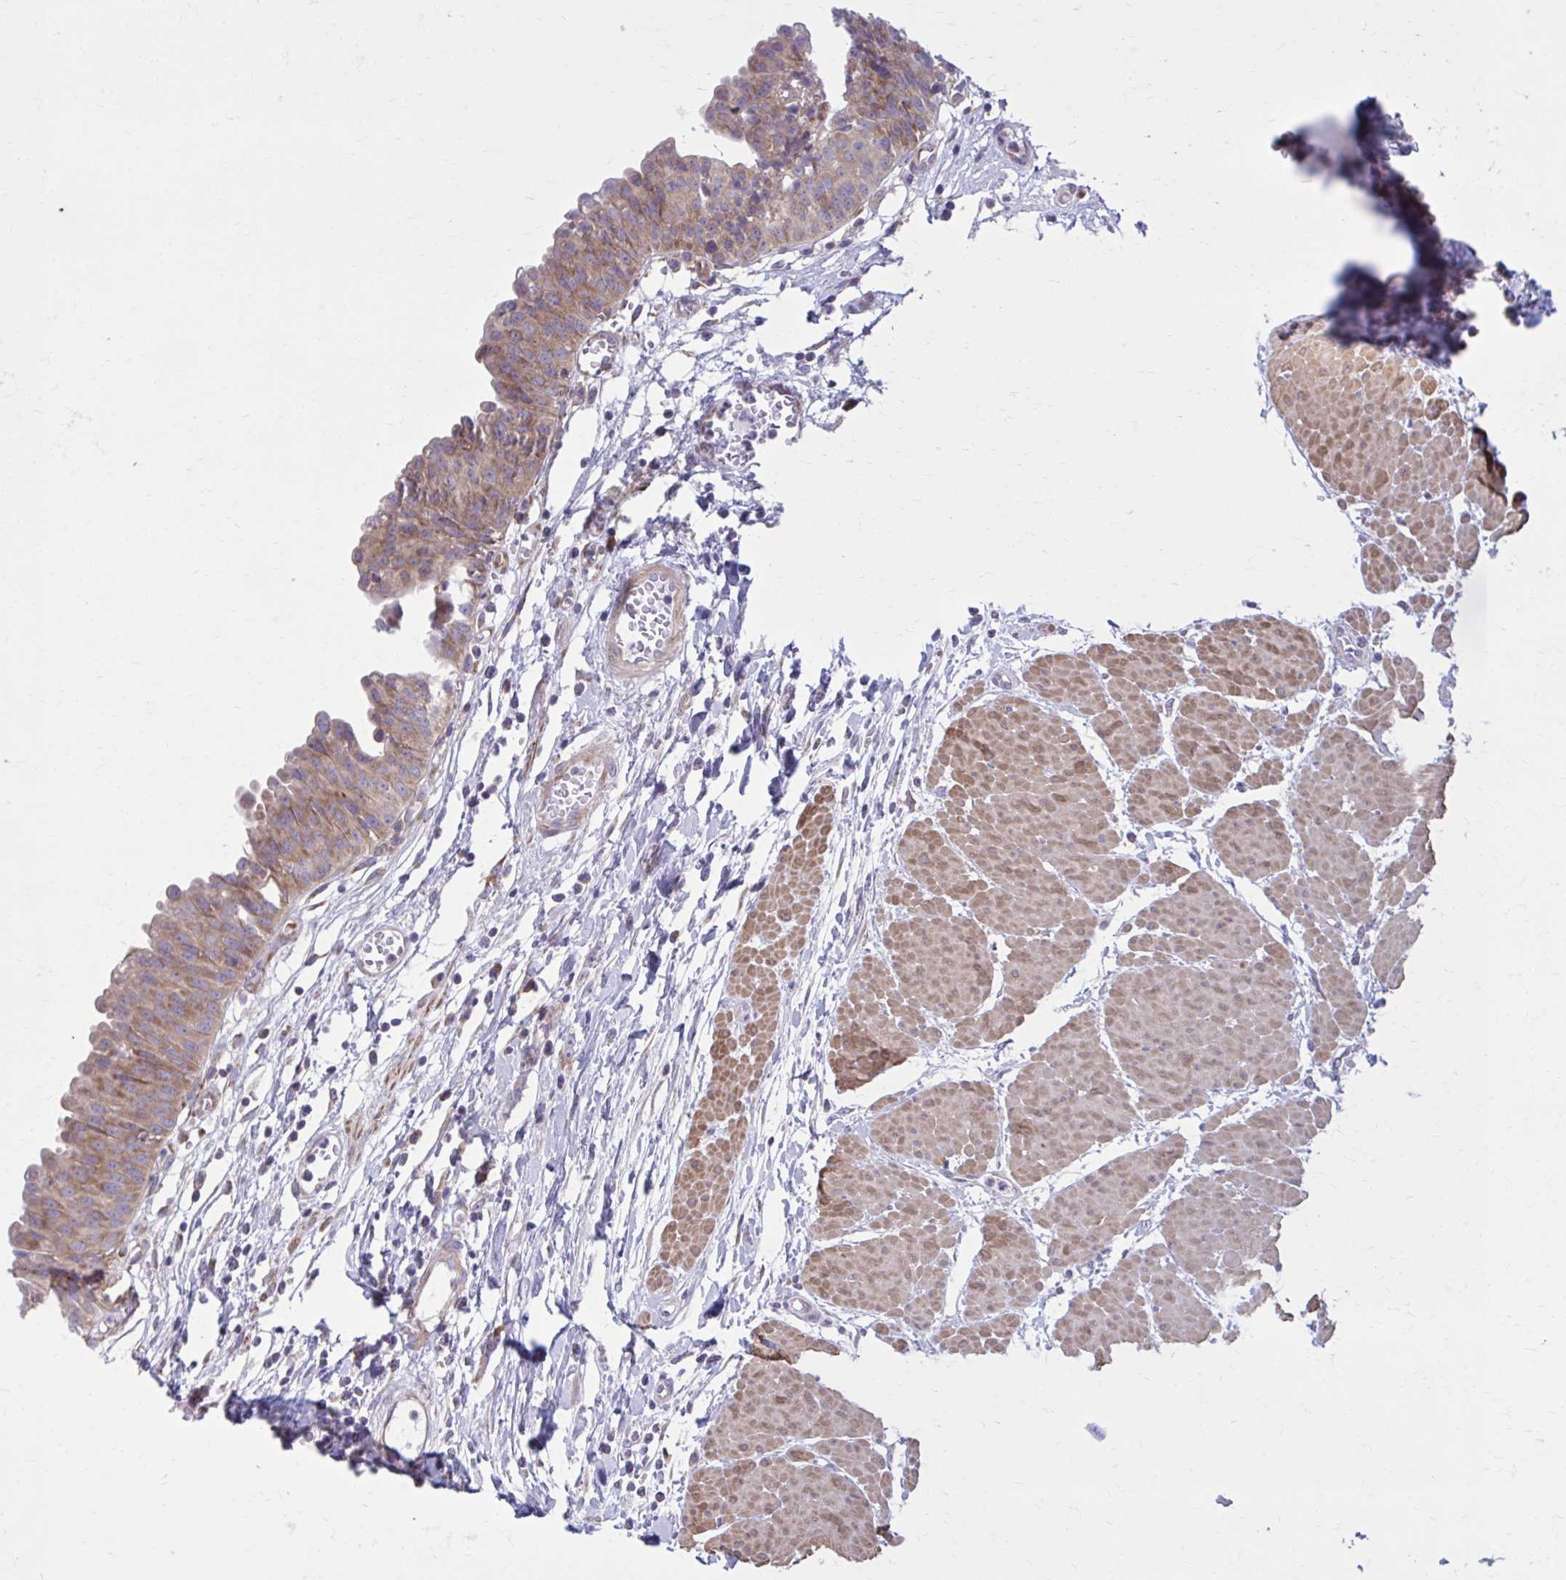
{"staining": {"intensity": "weak", "quantity": "25%-75%", "location": "cytoplasmic/membranous"}, "tissue": "urinary bladder", "cell_type": "Urothelial cells", "image_type": "normal", "snomed": [{"axis": "morphology", "description": "Normal tissue, NOS"}, {"axis": "topography", "description": "Urinary bladder"}], "caption": "The immunohistochemical stain shows weak cytoplasmic/membranous positivity in urothelial cells of benign urinary bladder. The protein is shown in brown color, while the nuclei are stained blue.", "gene": "GIGYF2", "patient": {"sex": "male", "age": 64}}